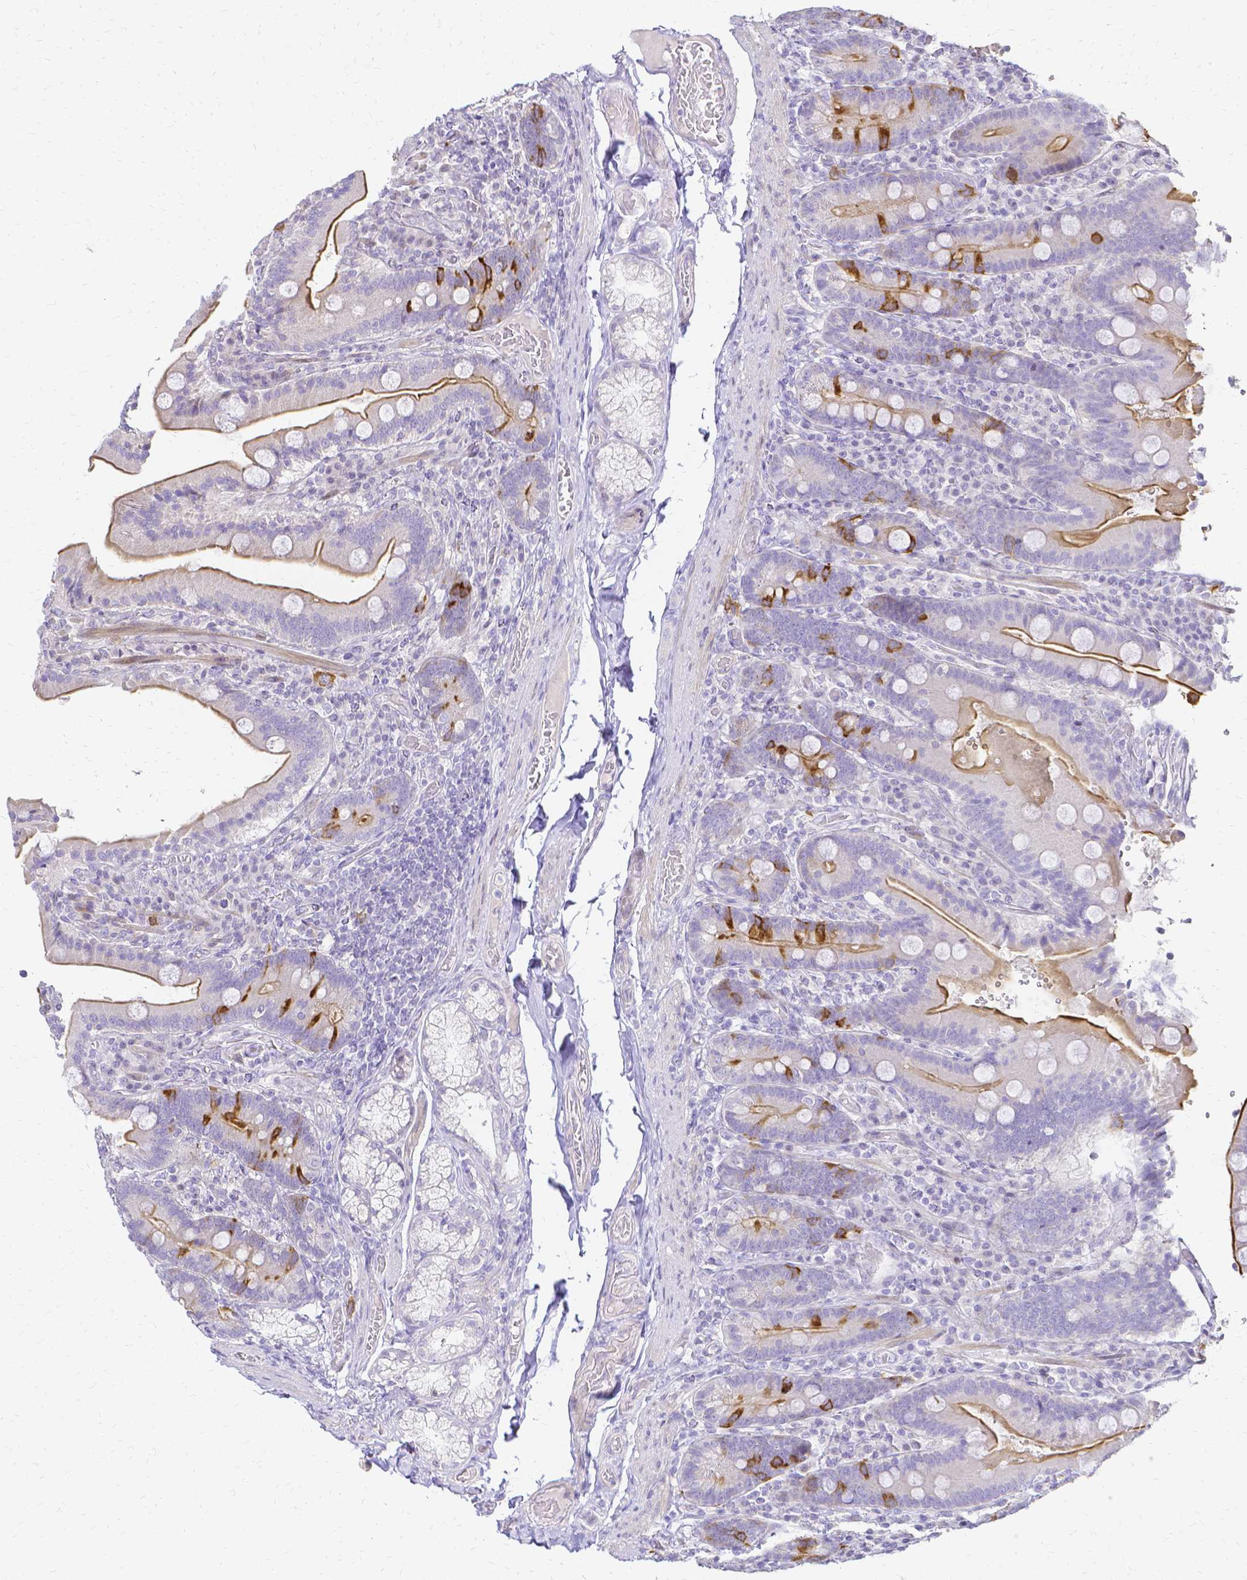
{"staining": {"intensity": "strong", "quantity": "<25%", "location": "cytoplasmic/membranous"}, "tissue": "duodenum", "cell_type": "Glandular cells", "image_type": "normal", "snomed": [{"axis": "morphology", "description": "Normal tissue, NOS"}, {"axis": "topography", "description": "Duodenum"}], "caption": "Immunohistochemical staining of normal duodenum exhibits medium levels of strong cytoplasmic/membranous expression in about <25% of glandular cells. The staining is performed using DAB brown chromogen to label protein expression. The nuclei are counter-stained blue using hematoxylin.", "gene": "CCNB1", "patient": {"sex": "female", "age": 62}}